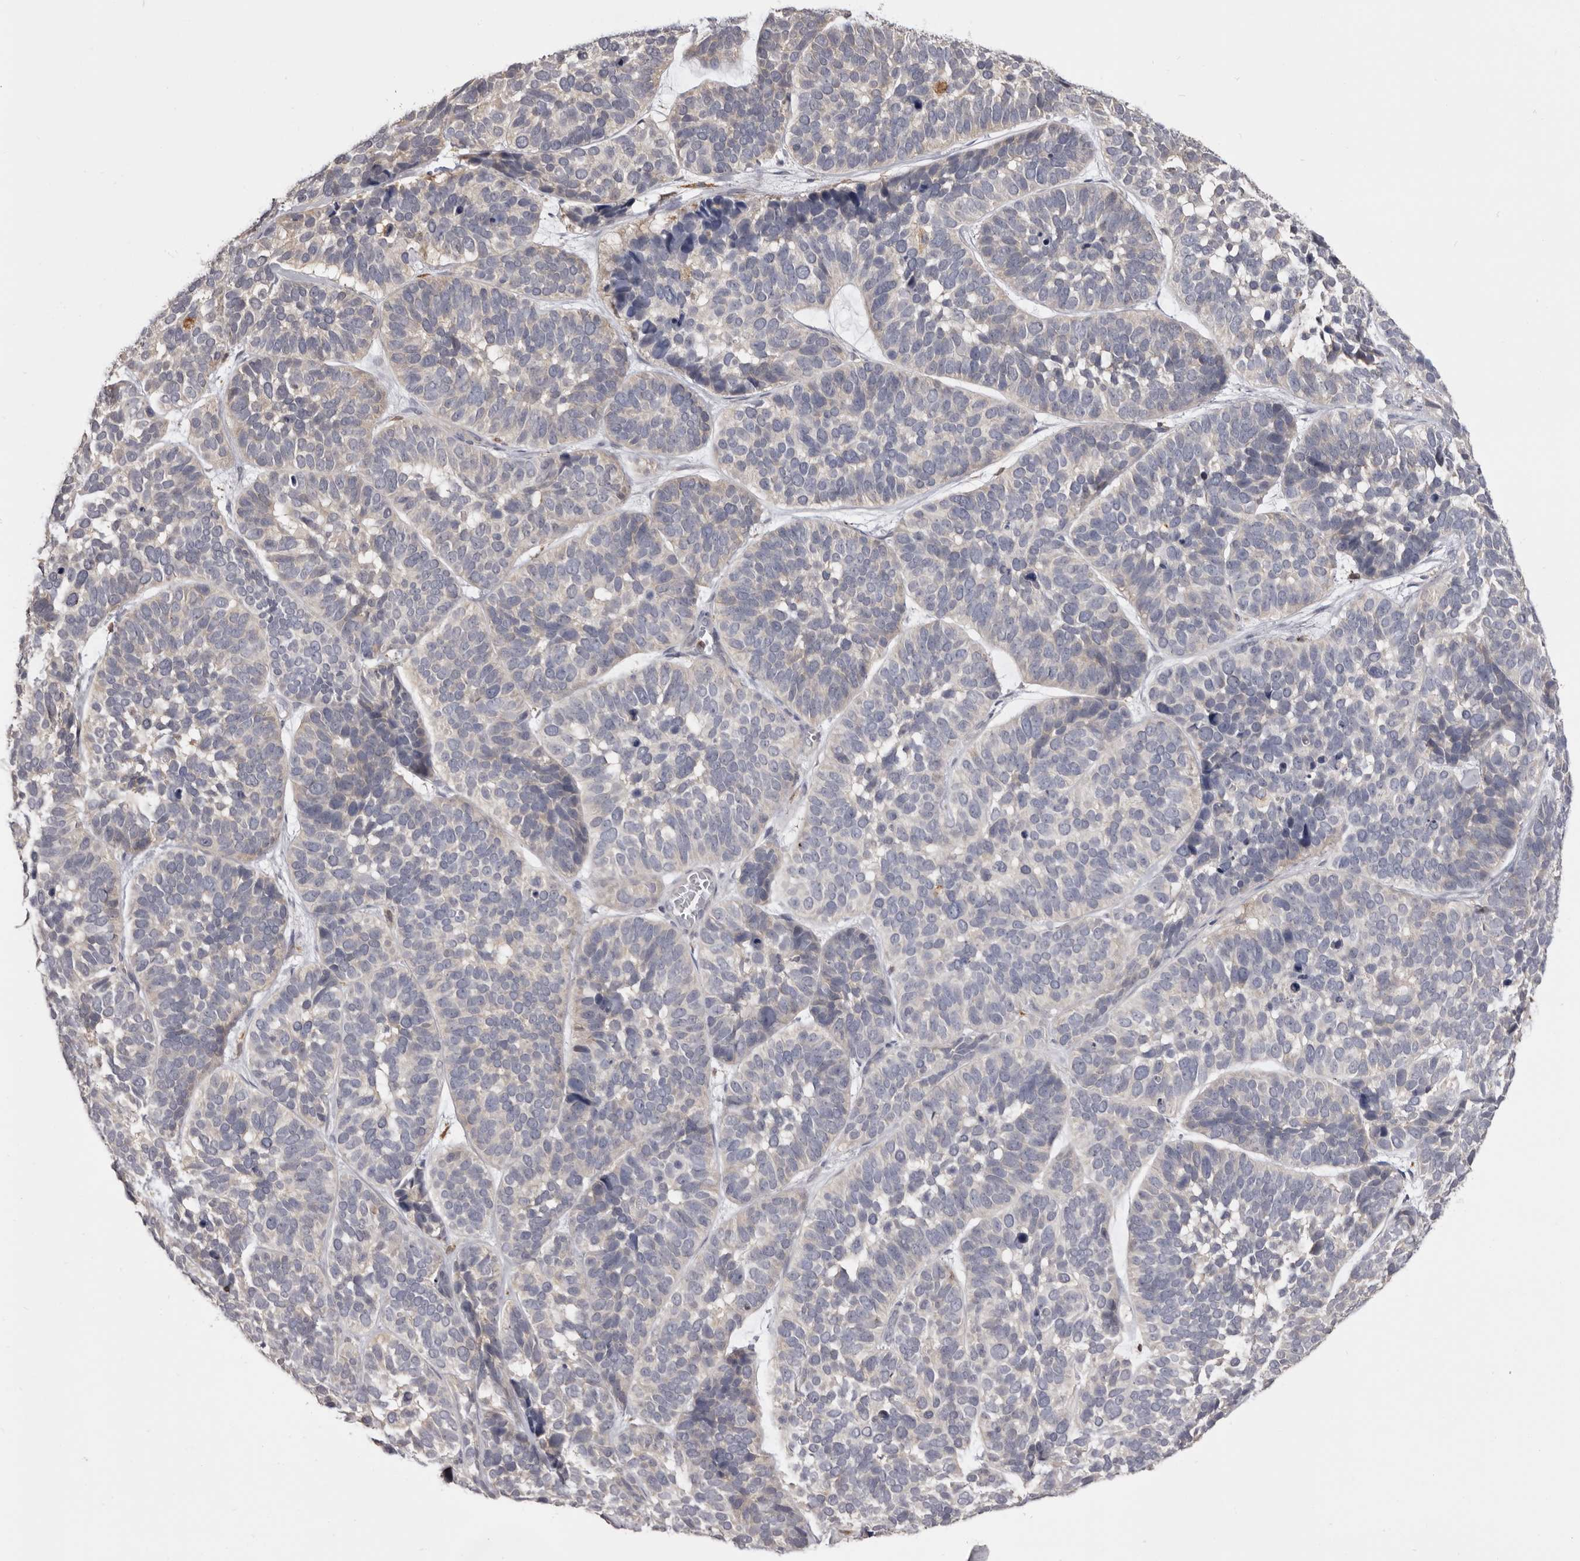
{"staining": {"intensity": "negative", "quantity": "none", "location": "none"}, "tissue": "skin cancer", "cell_type": "Tumor cells", "image_type": "cancer", "snomed": [{"axis": "morphology", "description": "Basal cell carcinoma"}, {"axis": "topography", "description": "Skin"}], "caption": "Immunohistochemistry (IHC) of basal cell carcinoma (skin) demonstrates no expression in tumor cells.", "gene": "TNNI1", "patient": {"sex": "male", "age": 62}}